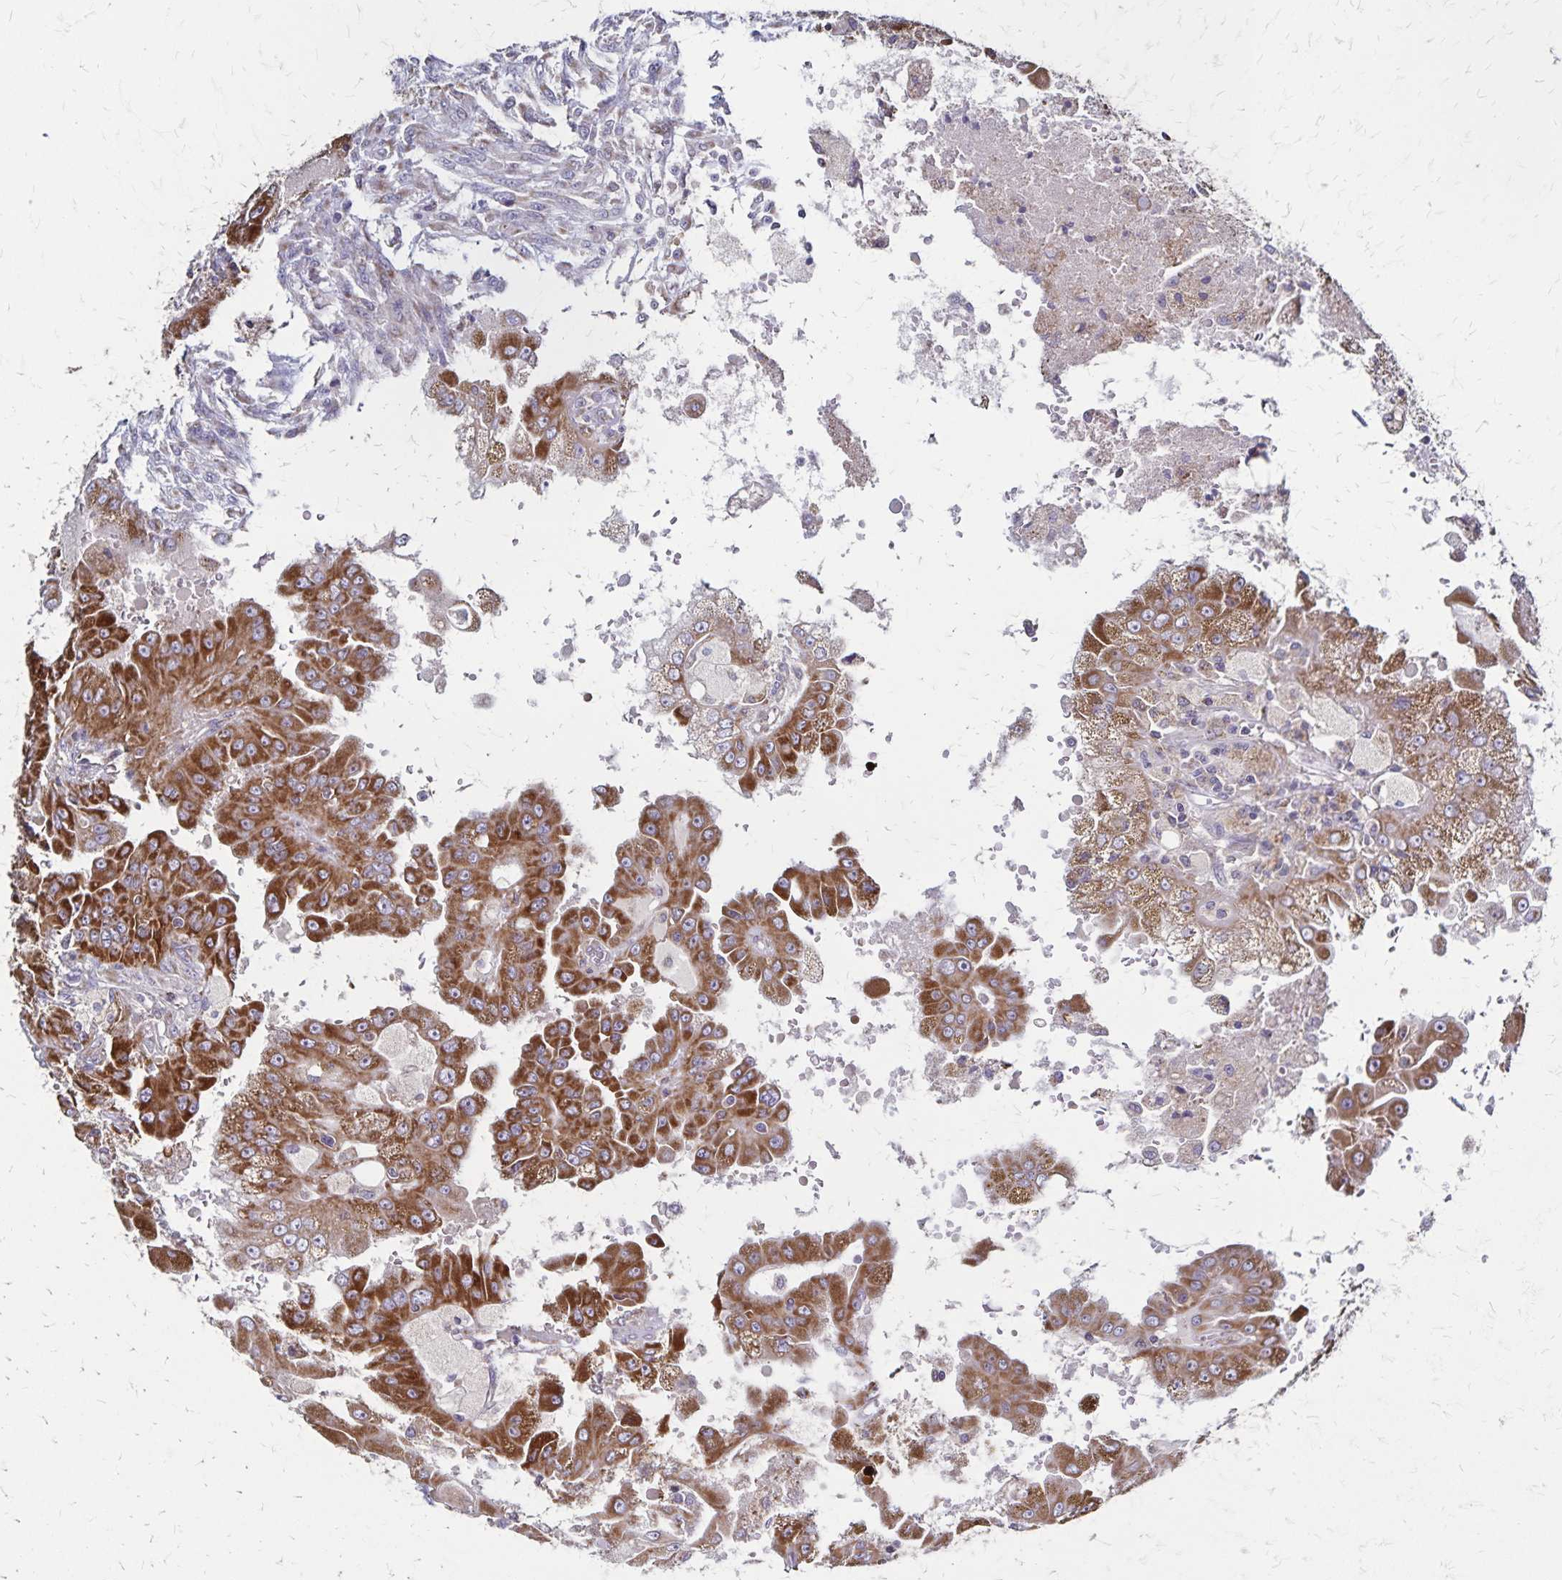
{"staining": {"intensity": "strong", "quantity": ">75%", "location": "cytoplasmic/membranous"}, "tissue": "renal cancer", "cell_type": "Tumor cells", "image_type": "cancer", "snomed": [{"axis": "morphology", "description": "Adenocarcinoma, NOS"}, {"axis": "topography", "description": "Kidney"}], "caption": "High-power microscopy captured an immunohistochemistry (IHC) photomicrograph of renal cancer, revealing strong cytoplasmic/membranous staining in approximately >75% of tumor cells.", "gene": "NFS1", "patient": {"sex": "male", "age": 58}}